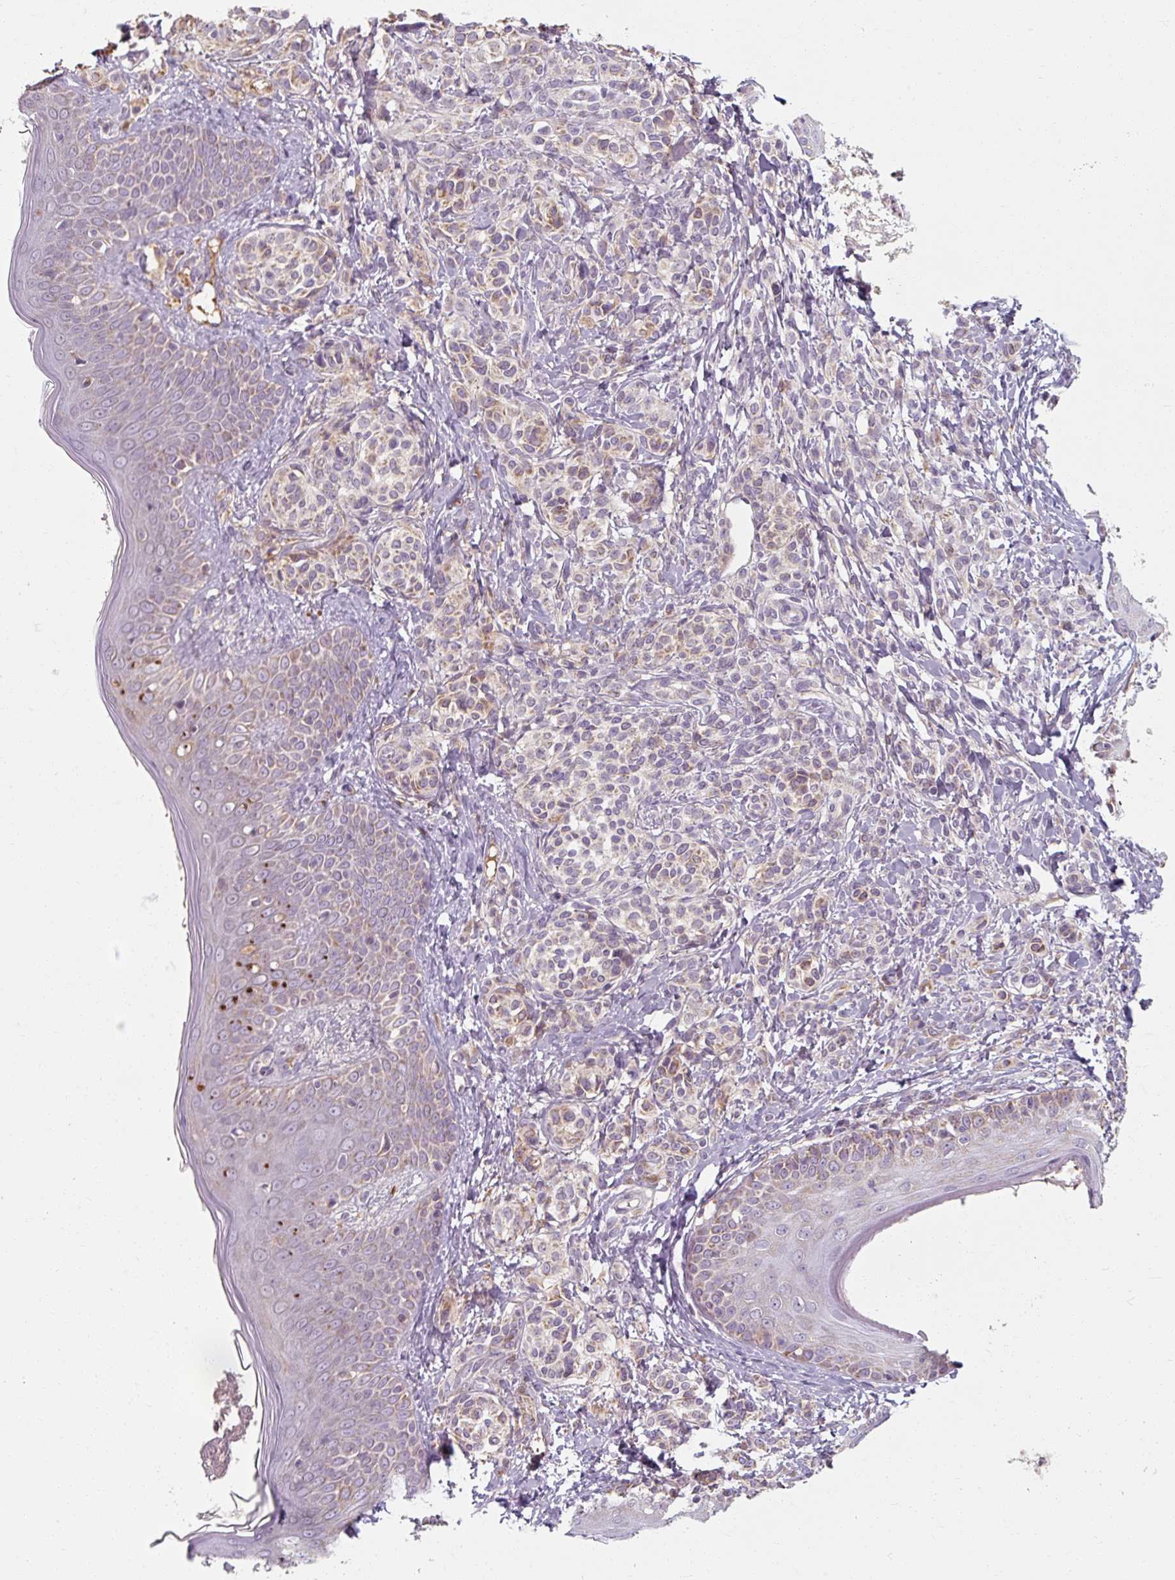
{"staining": {"intensity": "negative", "quantity": "none", "location": "none"}, "tissue": "skin", "cell_type": "Fibroblasts", "image_type": "normal", "snomed": [{"axis": "morphology", "description": "Normal tissue, NOS"}, {"axis": "topography", "description": "Skin"}], "caption": "DAB immunohistochemical staining of benign skin exhibits no significant staining in fibroblasts. (Immunohistochemistry, brightfield microscopy, high magnification).", "gene": "TSEN54", "patient": {"sex": "male", "age": 16}}